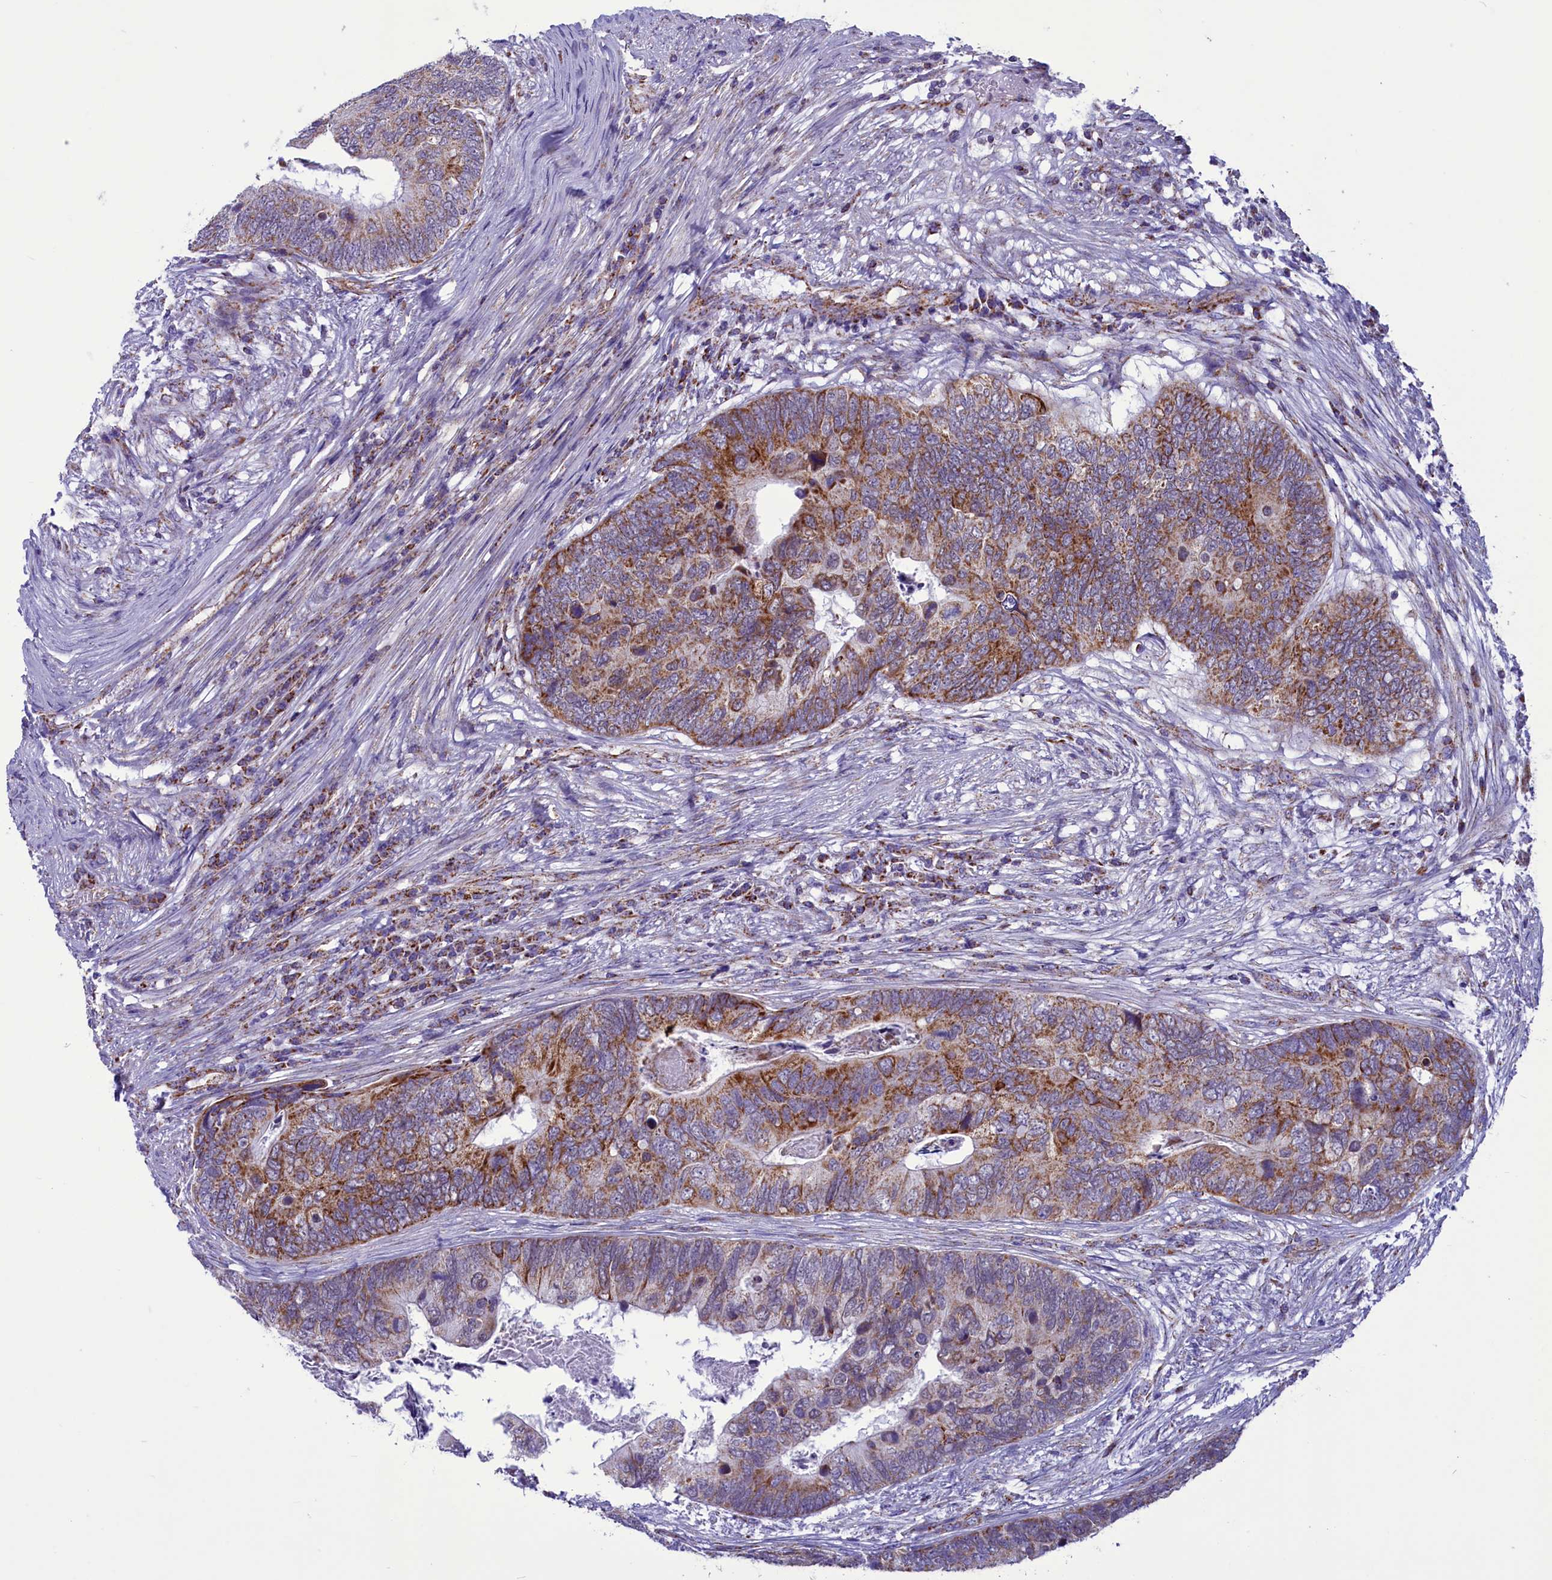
{"staining": {"intensity": "moderate", "quantity": "25%-75%", "location": "cytoplasmic/membranous"}, "tissue": "colorectal cancer", "cell_type": "Tumor cells", "image_type": "cancer", "snomed": [{"axis": "morphology", "description": "Adenocarcinoma, NOS"}, {"axis": "topography", "description": "Colon"}], "caption": "Colorectal adenocarcinoma tissue exhibits moderate cytoplasmic/membranous staining in about 25%-75% of tumor cells The staining was performed using DAB (3,3'-diaminobenzidine), with brown indicating positive protein expression. Nuclei are stained blue with hematoxylin.", "gene": "ICA1L", "patient": {"sex": "female", "age": 67}}